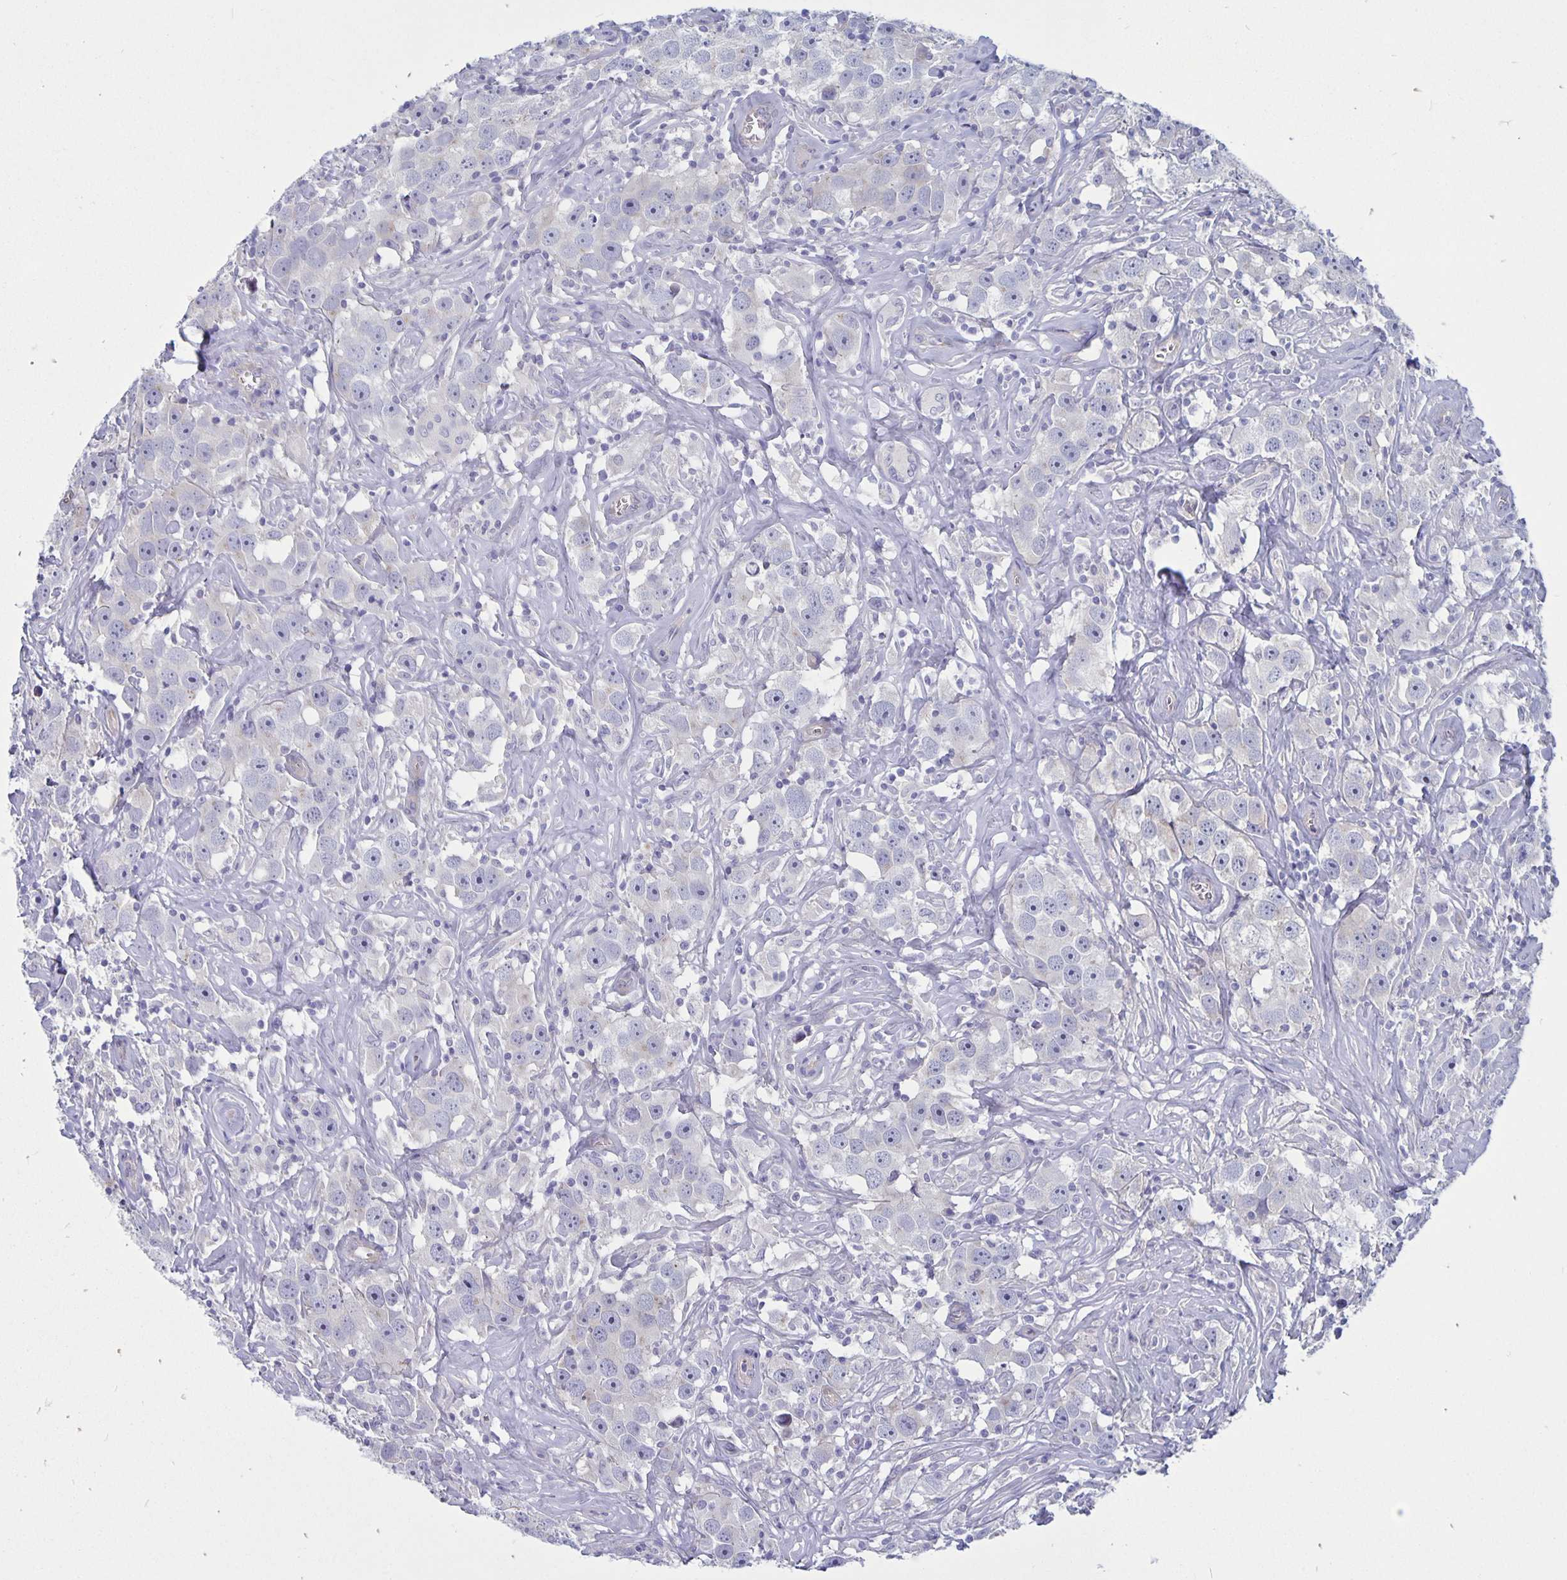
{"staining": {"intensity": "negative", "quantity": "none", "location": "none"}, "tissue": "testis cancer", "cell_type": "Tumor cells", "image_type": "cancer", "snomed": [{"axis": "morphology", "description": "Seminoma, NOS"}, {"axis": "topography", "description": "Testis"}], "caption": "IHC of testis cancer (seminoma) reveals no staining in tumor cells.", "gene": "PLCB3", "patient": {"sex": "male", "age": 49}}